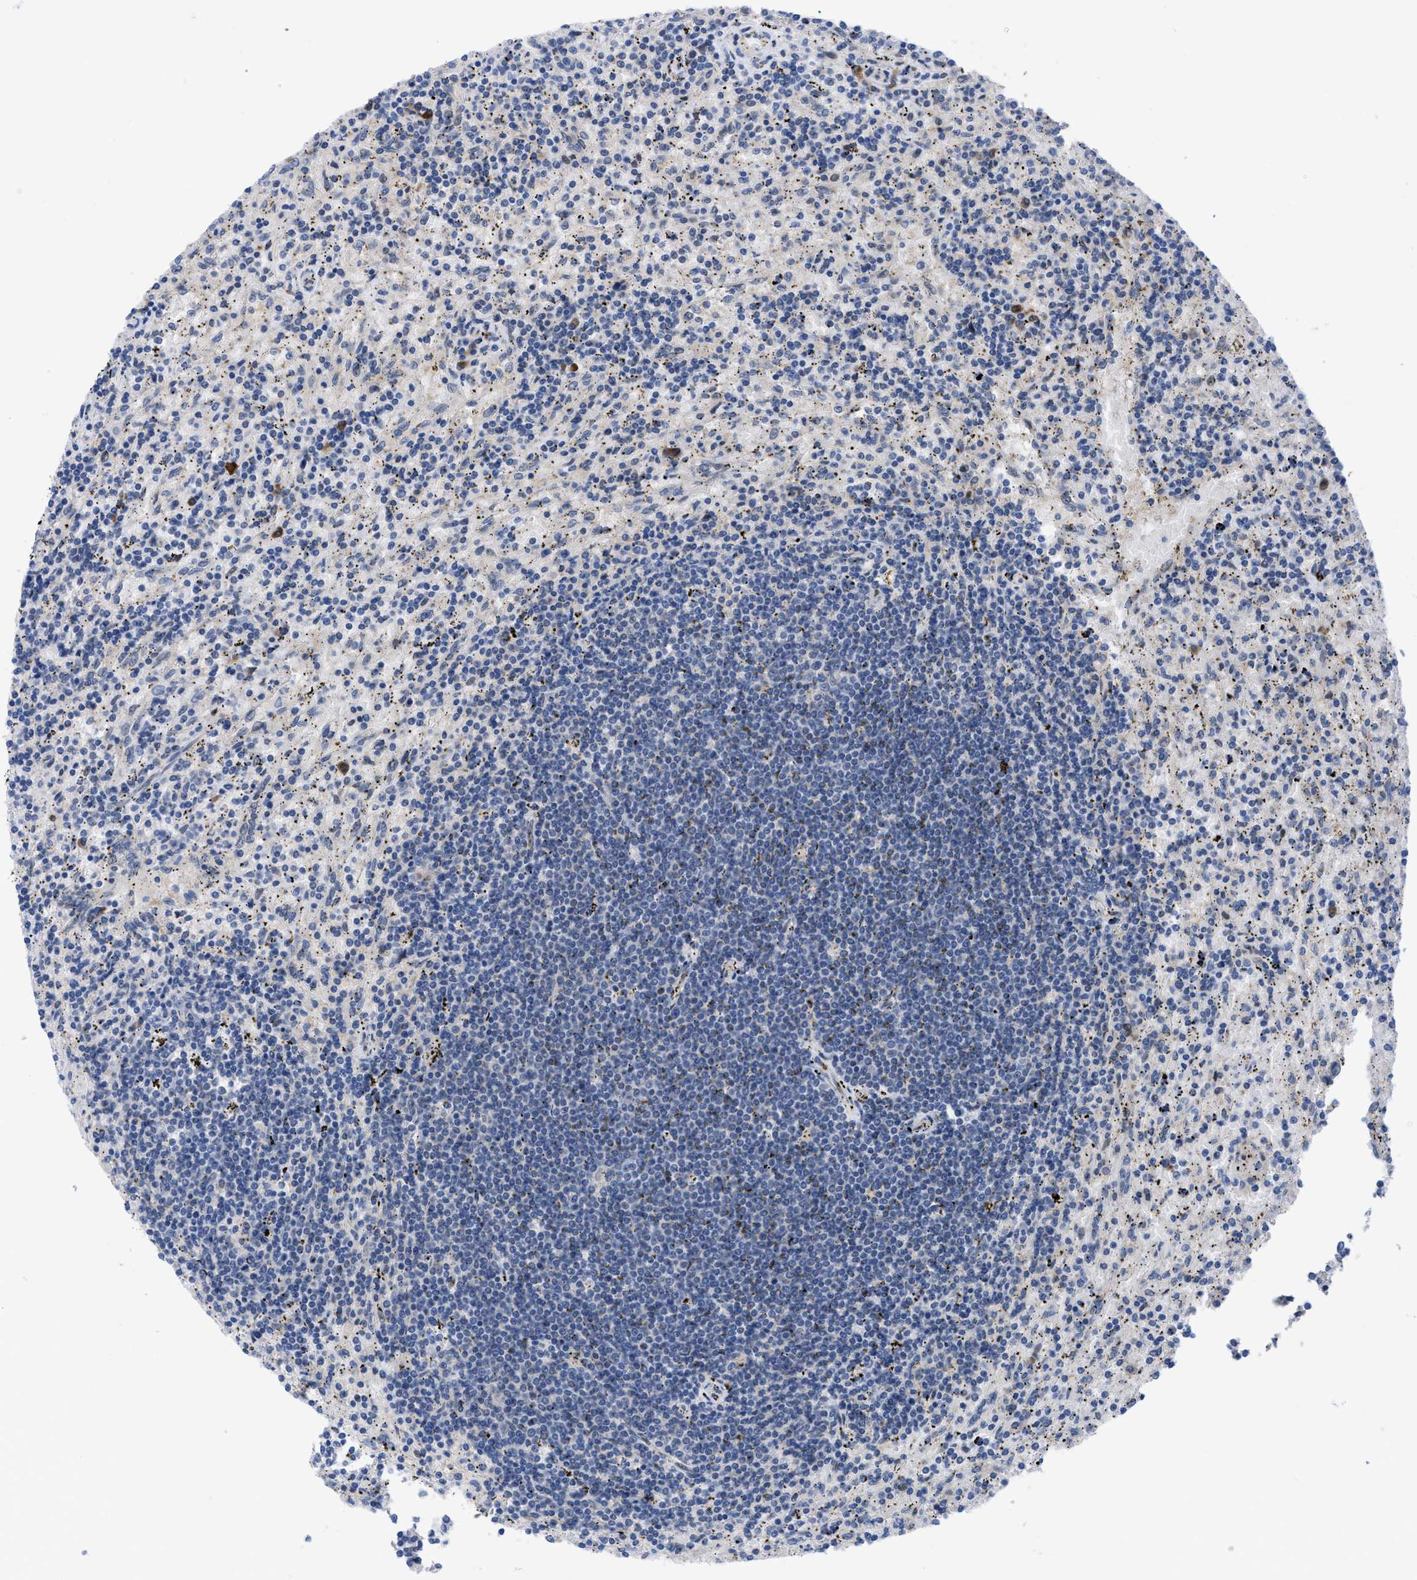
{"staining": {"intensity": "negative", "quantity": "none", "location": "none"}, "tissue": "lymphoma", "cell_type": "Tumor cells", "image_type": "cancer", "snomed": [{"axis": "morphology", "description": "Malignant lymphoma, non-Hodgkin's type, Low grade"}, {"axis": "topography", "description": "Spleen"}], "caption": "This image is of lymphoma stained with immunohistochemistry (IHC) to label a protein in brown with the nuclei are counter-stained blue. There is no staining in tumor cells. (Immunohistochemistry, brightfield microscopy, high magnification).", "gene": "IL17RE", "patient": {"sex": "male", "age": 76}}